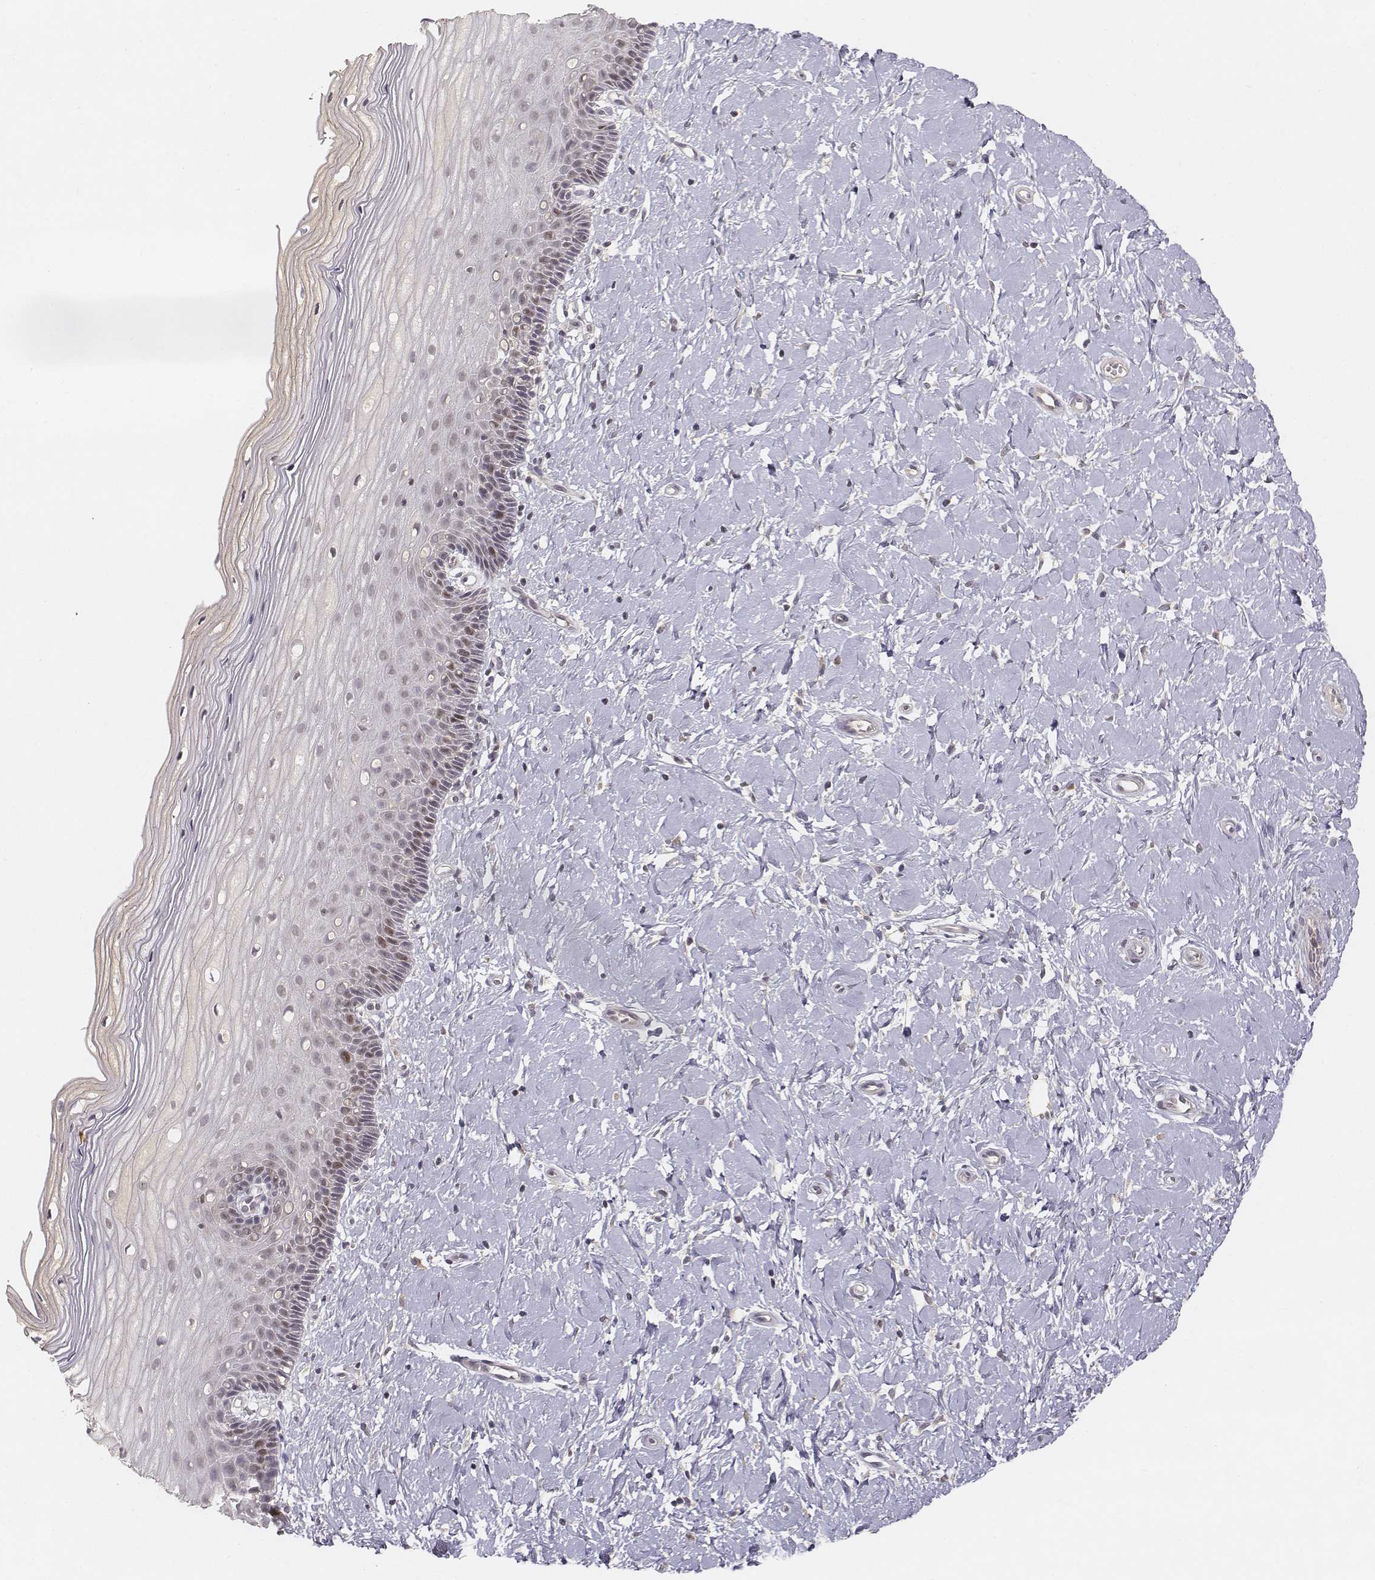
{"staining": {"intensity": "negative", "quantity": "none", "location": "none"}, "tissue": "cervix", "cell_type": "Glandular cells", "image_type": "normal", "snomed": [{"axis": "morphology", "description": "Normal tissue, NOS"}, {"axis": "topography", "description": "Cervix"}], "caption": "This is a micrograph of IHC staining of unremarkable cervix, which shows no staining in glandular cells. Brightfield microscopy of immunohistochemistry stained with DAB (brown) and hematoxylin (blue), captured at high magnification.", "gene": "FANCD2", "patient": {"sex": "female", "age": 37}}